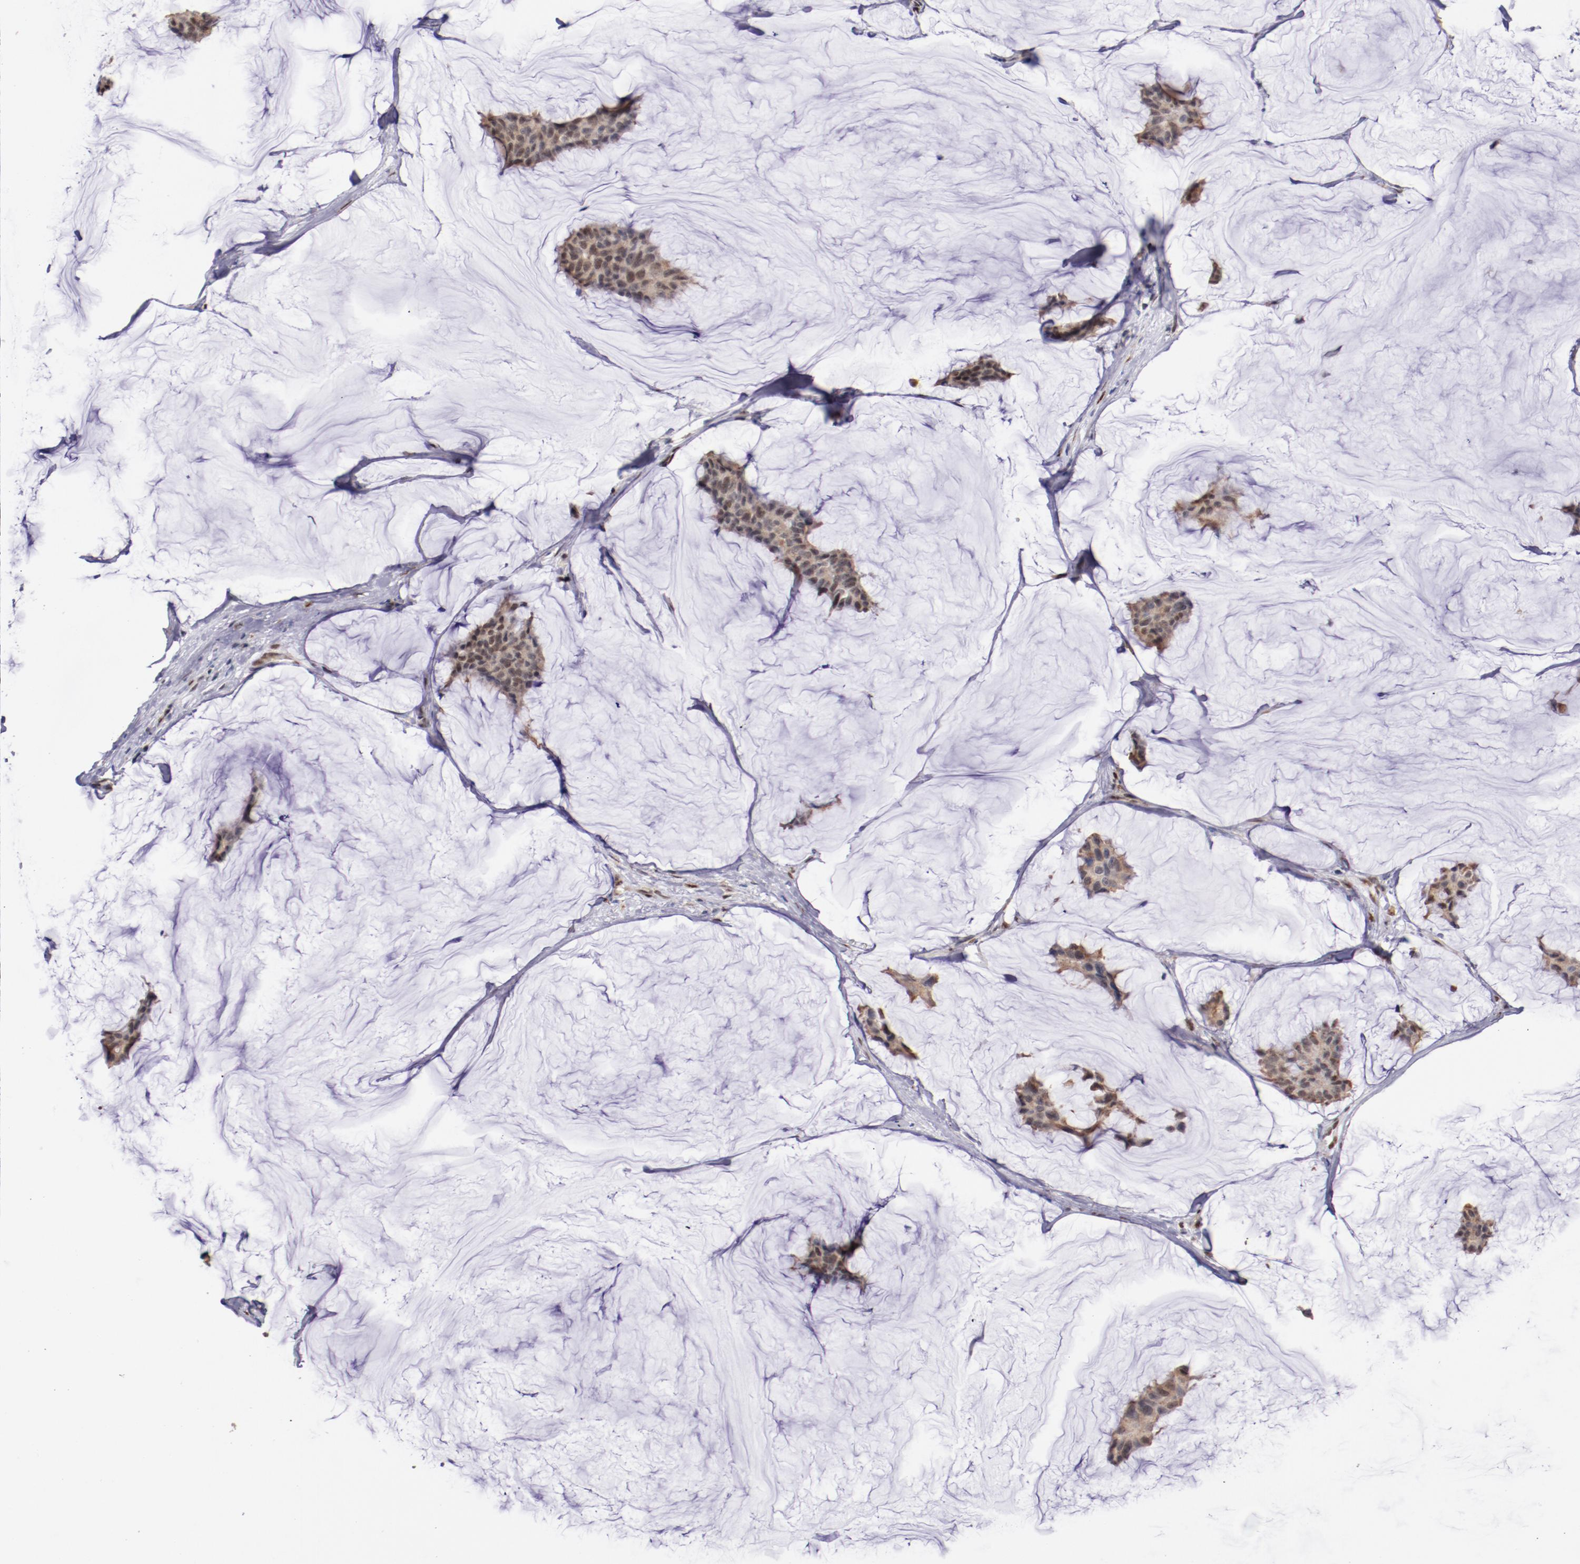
{"staining": {"intensity": "weak", "quantity": "<25%", "location": "nuclear"}, "tissue": "breast cancer", "cell_type": "Tumor cells", "image_type": "cancer", "snomed": [{"axis": "morphology", "description": "Duct carcinoma"}, {"axis": "topography", "description": "Breast"}], "caption": "Invasive ductal carcinoma (breast) was stained to show a protein in brown. There is no significant expression in tumor cells.", "gene": "SRF", "patient": {"sex": "female", "age": 93}}